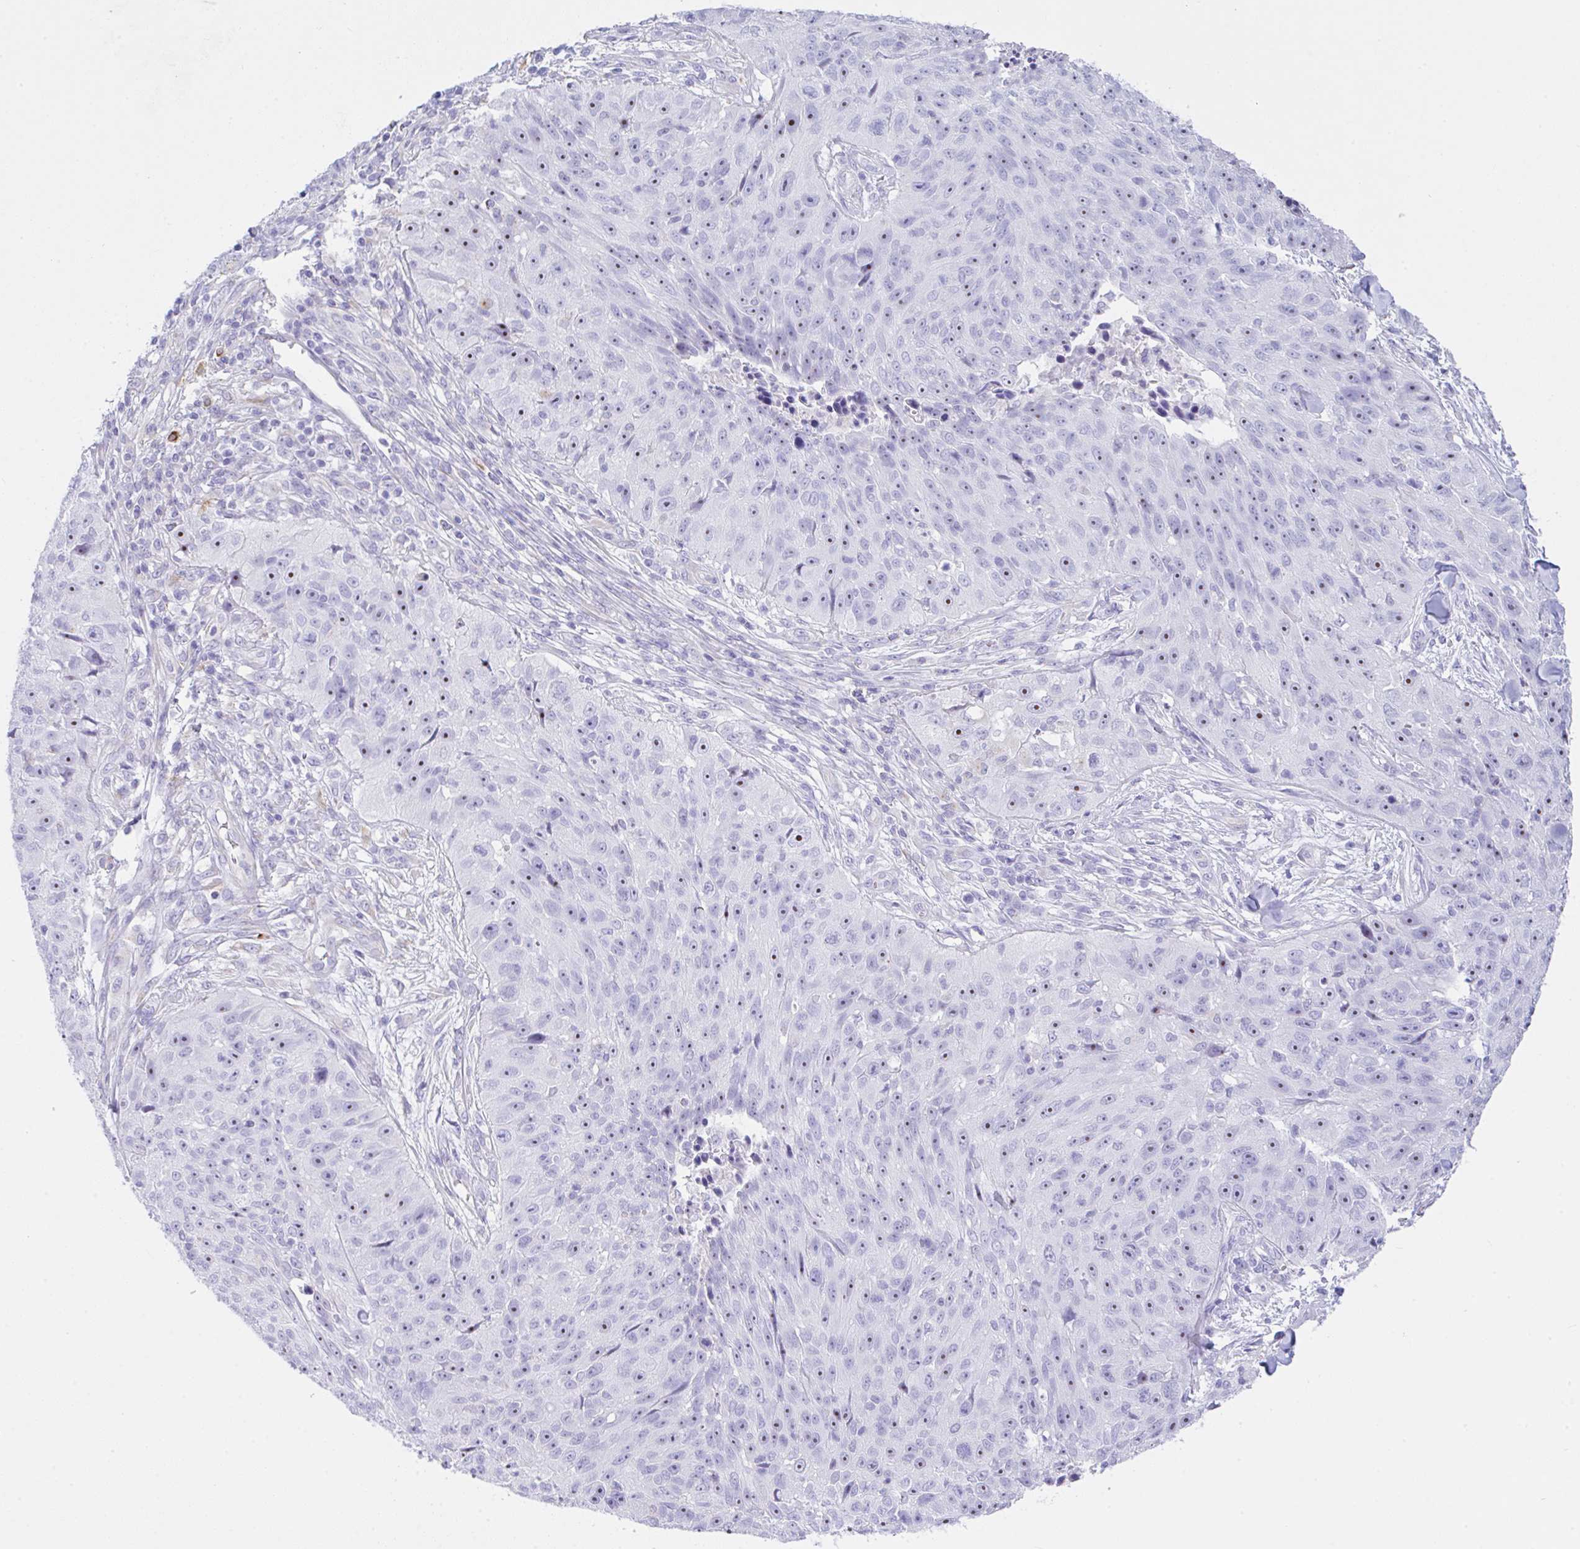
{"staining": {"intensity": "moderate", "quantity": "25%-75%", "location": "nuclear"}, "tissue": "skin cancer", "cell_type": "Tumor cells", "image_type": "cancer", "snomed": [{"axis": "morphology", "description": "Squamous cell carcinoma, NOS"}, {"axis": "topography", "description": "Skin"}], "caption": "Moderate nuclear staining for a protein is appreciated in about 25%-75% of tumor cells of skin cancer using immunohistochemistry.", "gene": "NDUFAF8", "patient": {"sex": "female", "age": 87}}